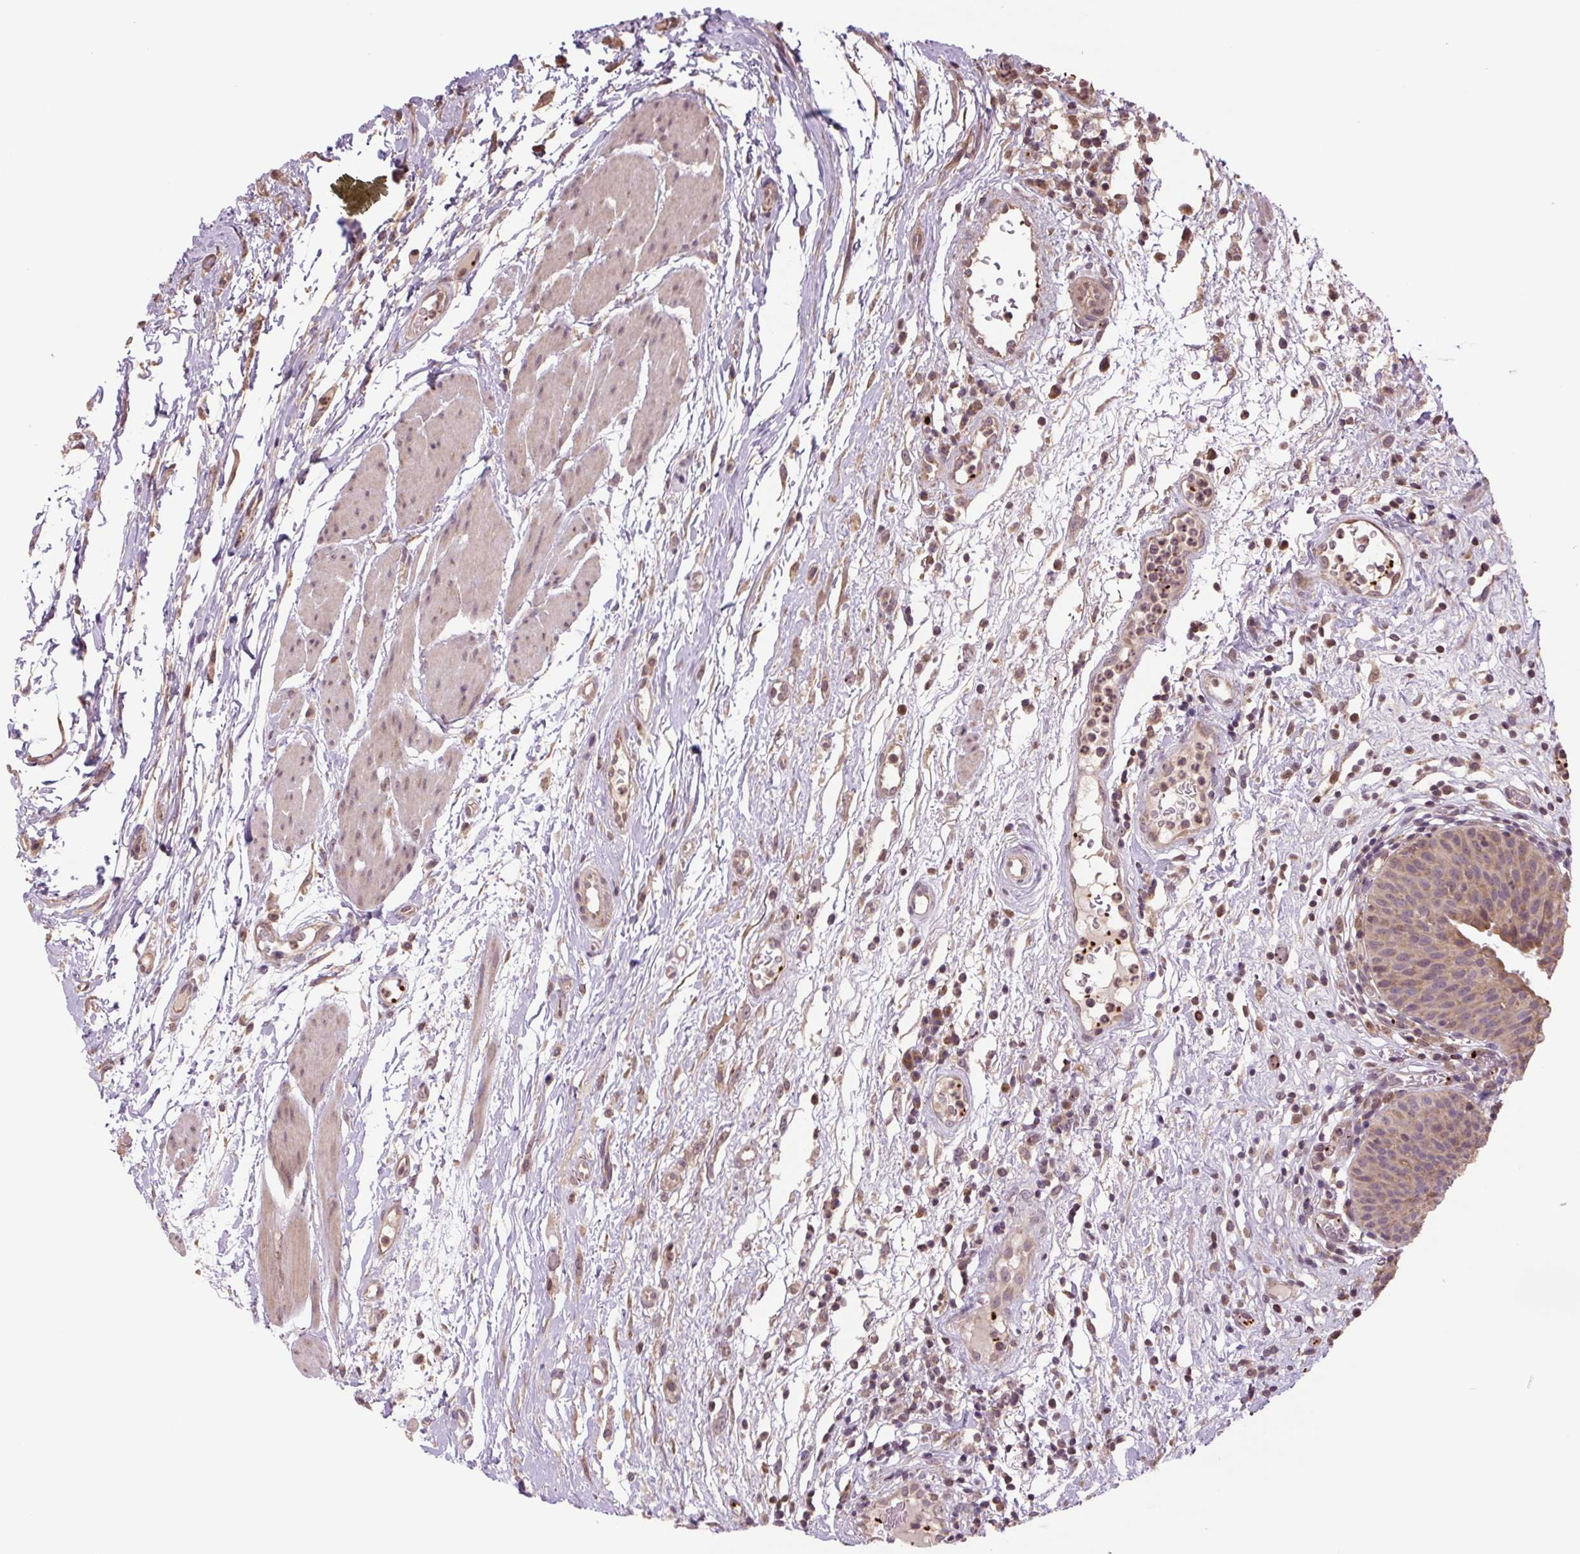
{"staining": {"intensity": "moderate", "quantity": ">75%", "location": "cytoplasmic/membranous"}, "tissue": "urinary bladder", "cell_type": "Urothelial cells", "image_type": "normal", "snomed": [{"axis": "morphology", "description": "Normal tissue, NOS"}, {"axis": "morphology", "description": "Inflammation, NOS"}, {"axis": "topography", "description": "Urinary bladder"}], "caption": "Protein expression analysis of unremarkable urinary bladder shows moderate cytoplasmic/membranous positivity in approximately >75% of urothelial cells. (DAB IHC with brightfield microscopy, high magnification).", "gene": "TMEM160", "patient": {"sex": "male", "age": 57}}